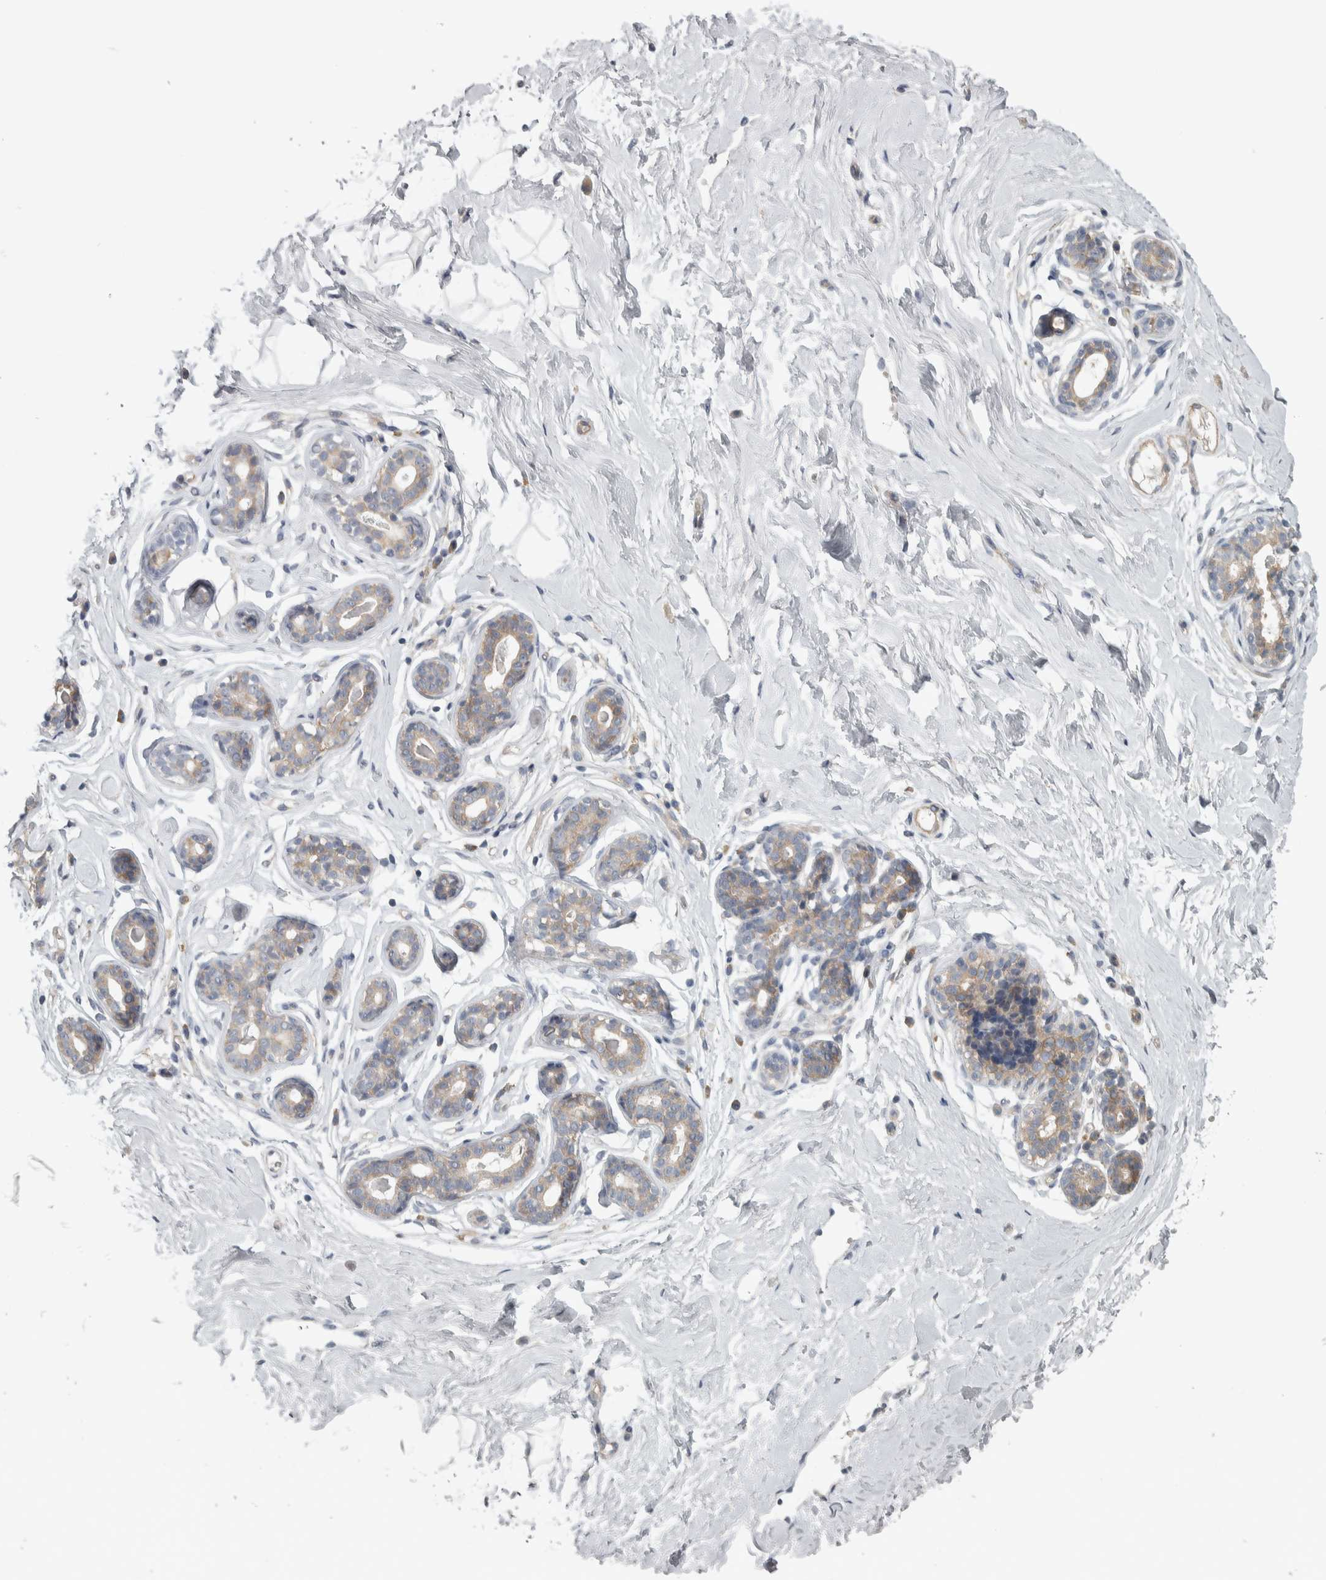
{"staining": {"intensity": "negative", "quantity": "none", "location": "none"}, "tissue": "breast", "cell_type": "Adipocytes", "image_type": "normal", "snomed": [{"axis": "morphology", "description": "Normal tissue, NOS"}, {"axis": "topography", "description": "Breast"}], "caption": "Unremarkable breast was stained to show a protein in brown. There is no significant positivity in adipocytes. The staining was performed using DAB (3,3'-diaminobenzidine) to visualize the protein expression in brown, while the nuclei were stained in blue with hematoxylin (Magnification: 20x).", "gene": "SRP68", "patient": {"sex": "female", "age": 23}}